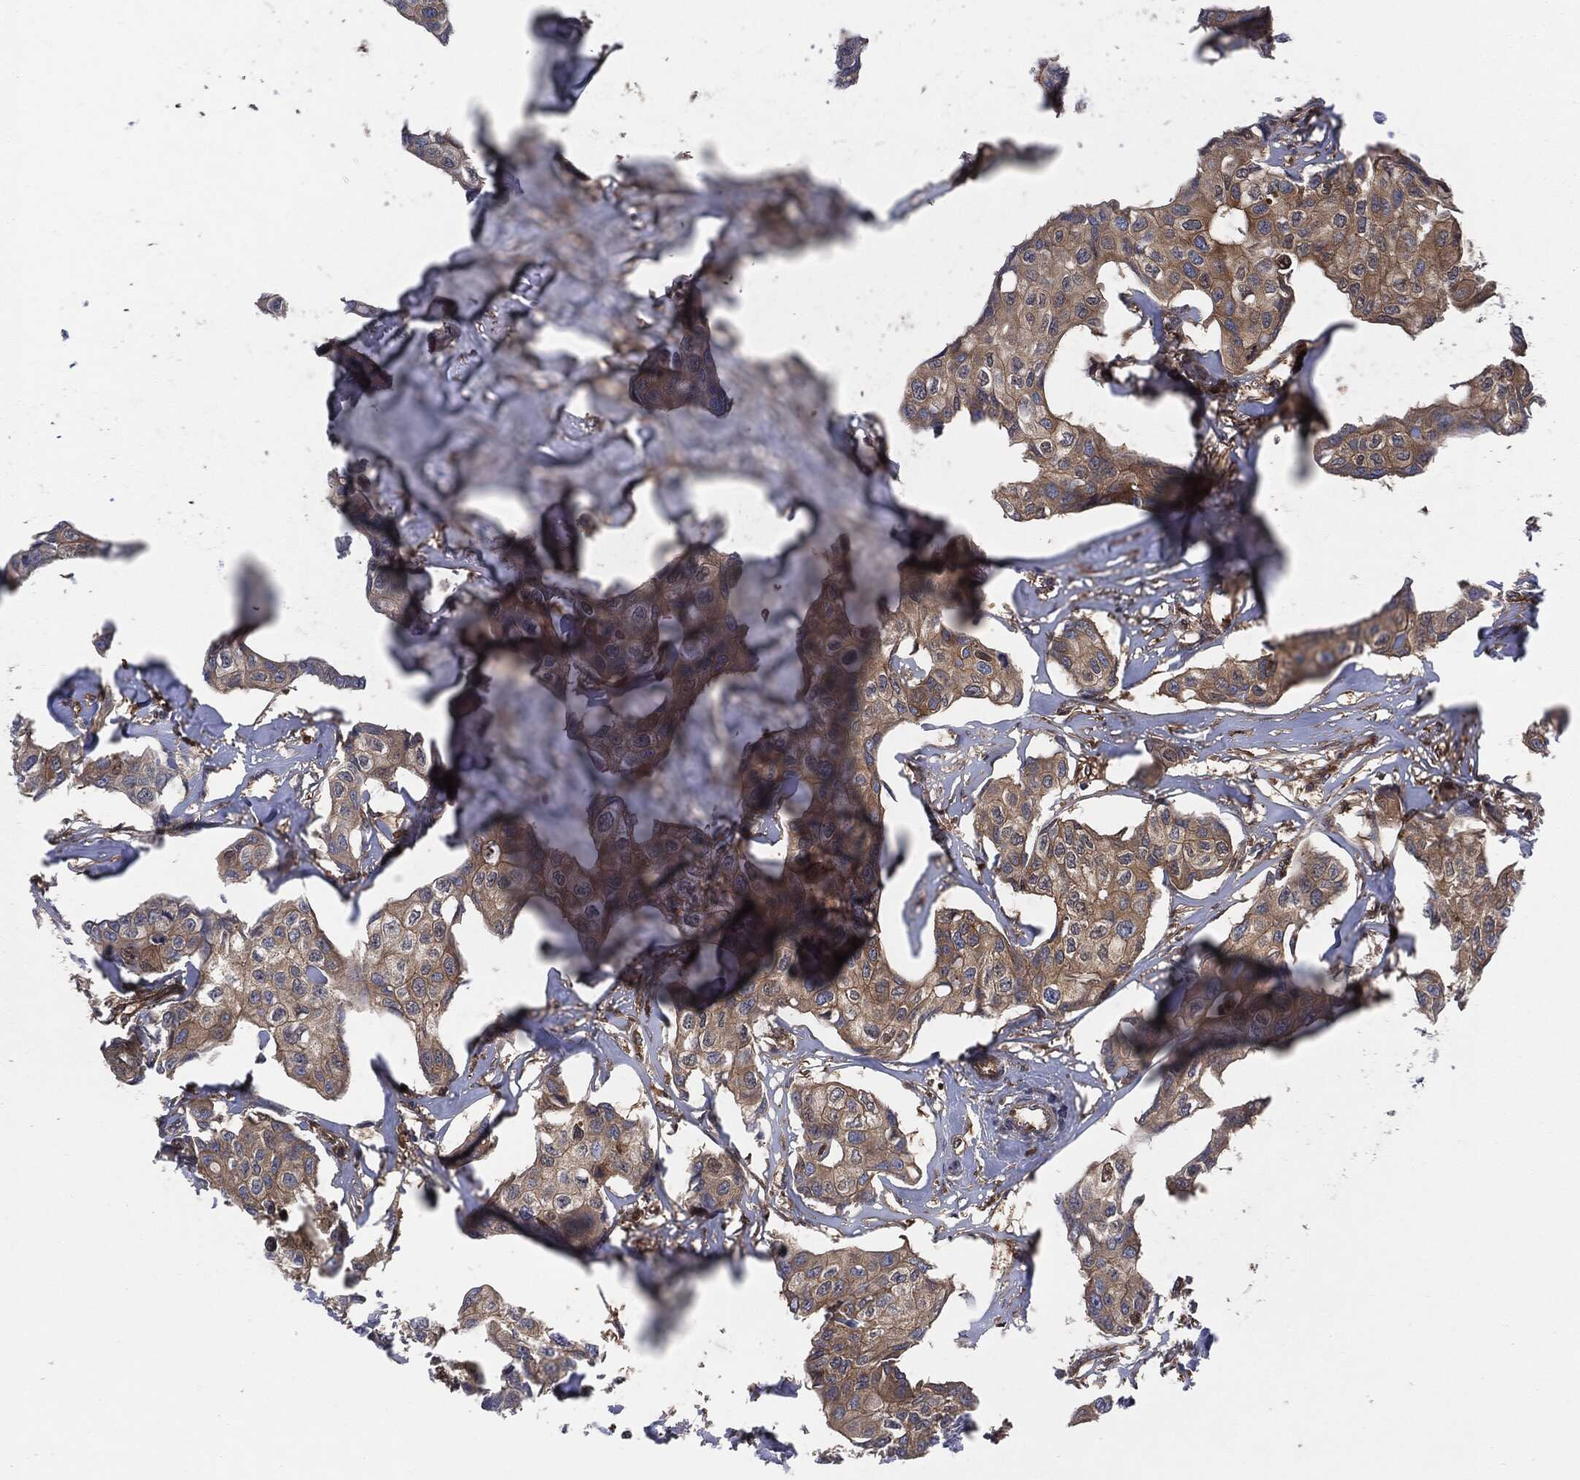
{"staining": {"intensity": "weak", "quantity": ">75%", "location": "cytoplasmic/membranous"}, "tissue": "breast cancer", "cell_type": "Tumor cells", "image_type": "cancer", "snomed": [{"axis": "morphology", "description": "Duct carcinoma"}, {"axis": "topography", "description": "Breast"}], "caption": "Tumor cells display weak cytoplasmic/membranous staining in approximately >75% of cells in breast cancer (intraductal carcinoma).", "gene": "XPNPEP1", "patient": {"sex": "female", "age": 80}}